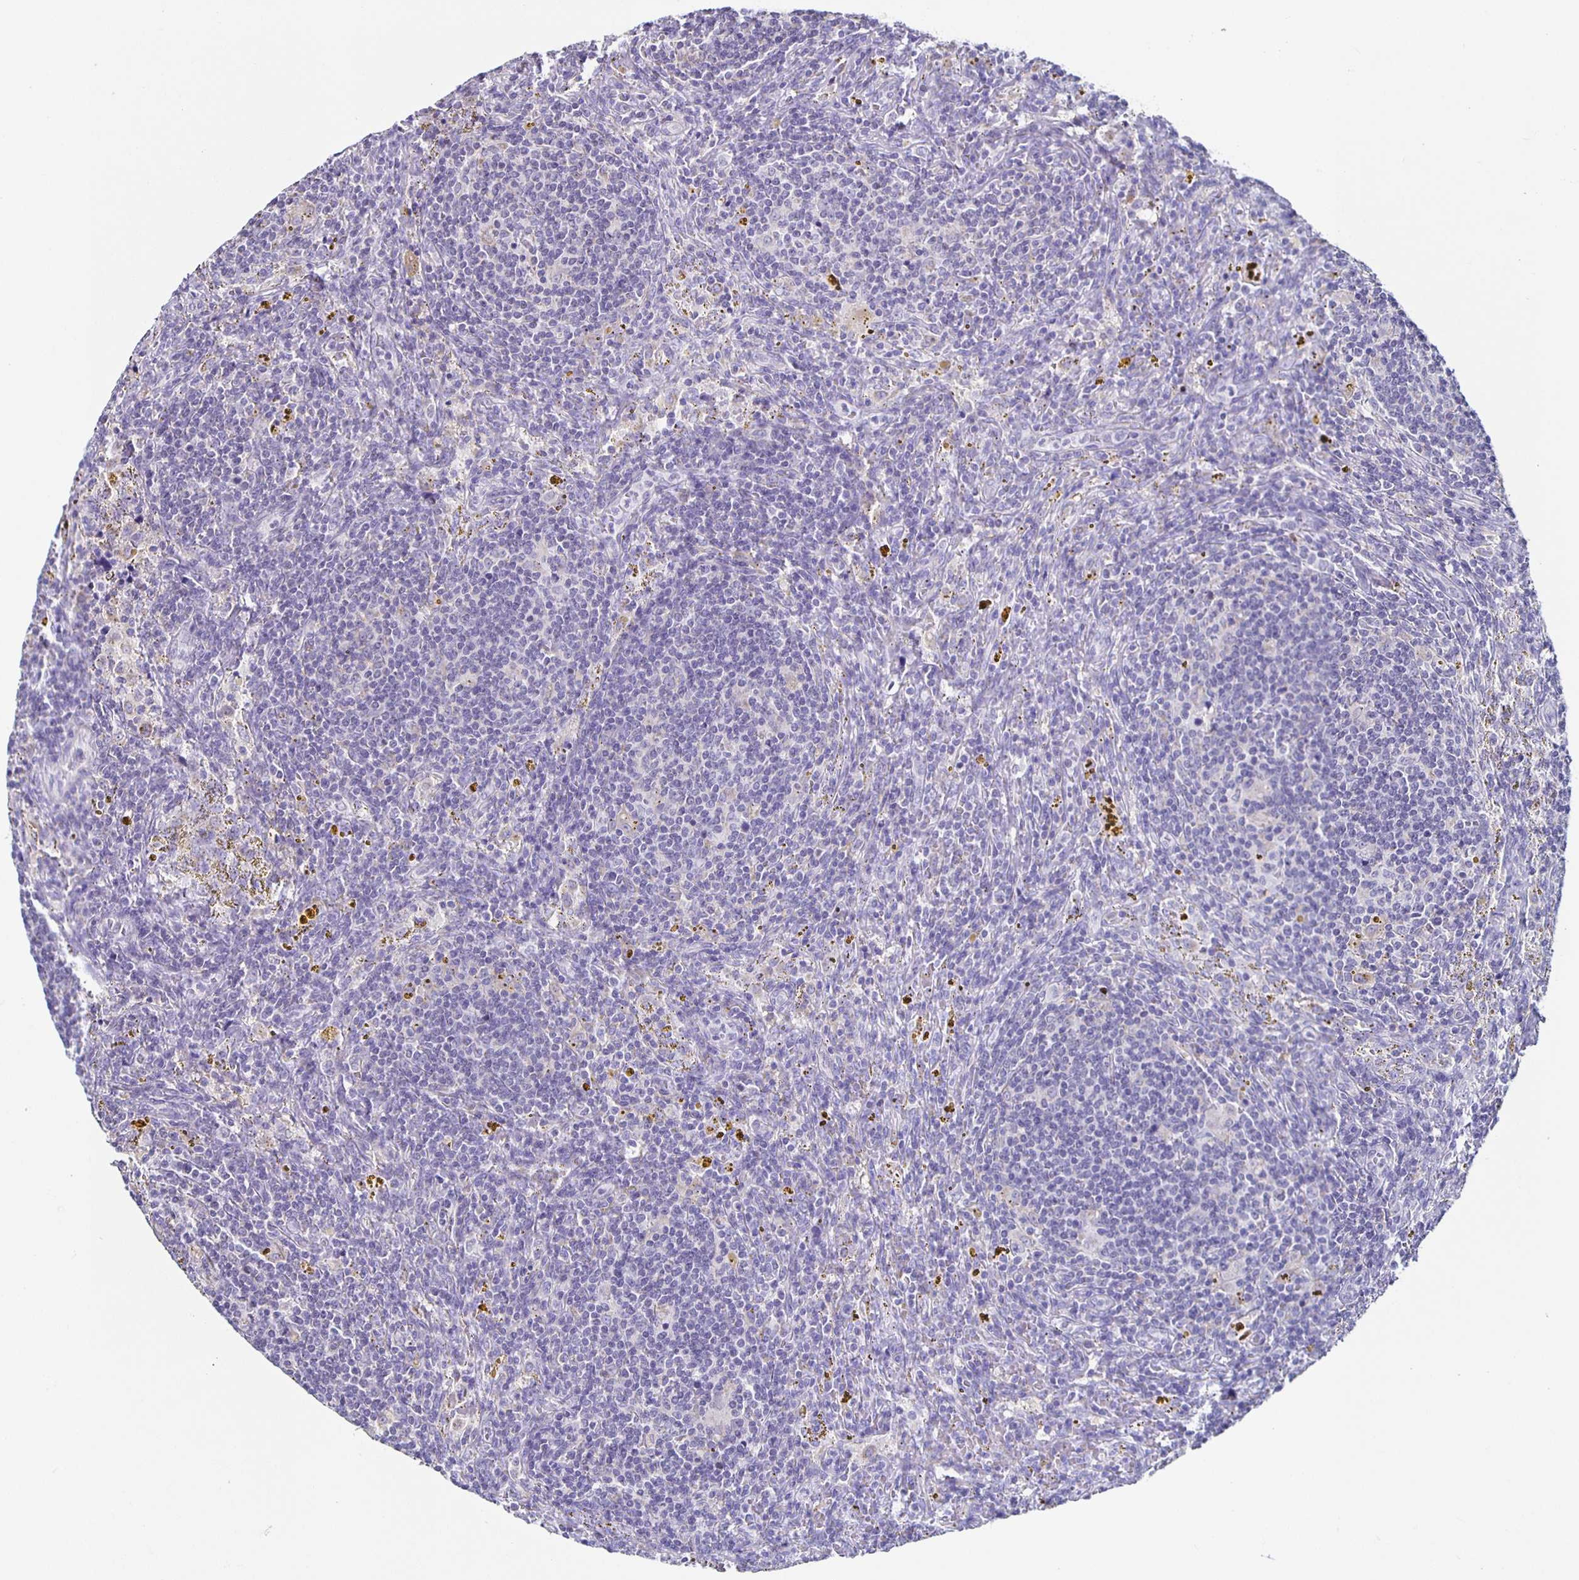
{"staining": {"intensity": "negative", "quantity": "none", "location": "none"}, "tissue": "lymphoma", "cell_type": "Tumor cells", "image_type": "cancer", "snomed": [{"axis": "morphology", "description": "Malignant lymphoma, non-Hodgkin's type, Low grade"}, {"axis": "topography", "description": "Spleen"}], "caption": "This is an immunohistochemistry (IHC) histopathology image of human lymphoma. There is no staining in tumor cells.", "gene": "TPPP", "patient": {"sex": "female", "age": 70}}